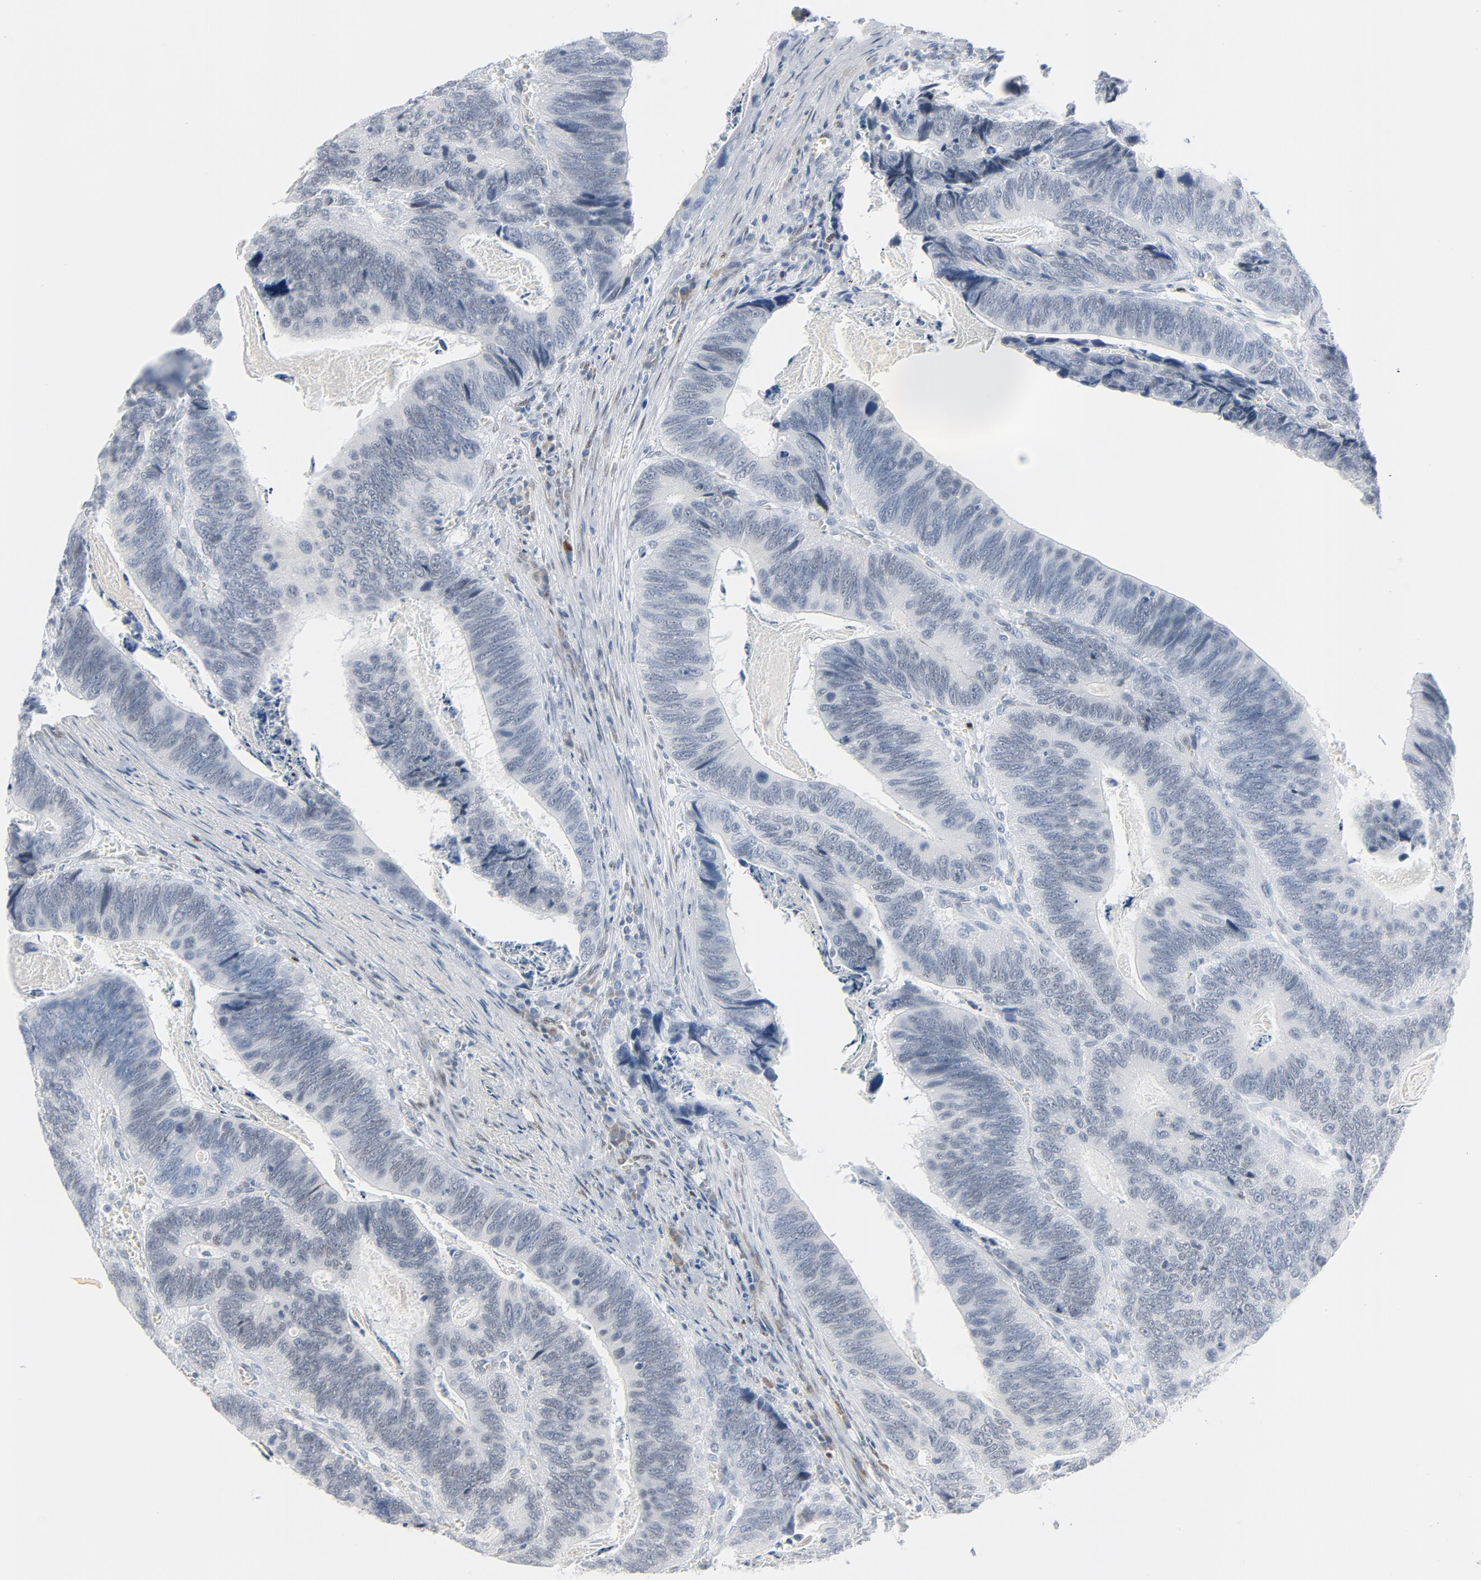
{"staining": {"intensity": "negative", "quantity": "none", "location": "none"}, "tissue": "colorectal cancer", "cell_type": "Tumor cells", "image_type": "cancer", "snomed": [{"axis": "morphology", "description": "Adenocarcinoma, NOS"}, {"axis": "topography", "description": "Colon"}], "caption": "An immunohistochemistry (IHC) photomicrograph of colorectal adenocarcinoma is shown. There is no staining in tumor cells of colorectal adenocarcinoma.", "gene": "FOXP1", "patient": {"sex": "male", "age": 72}}